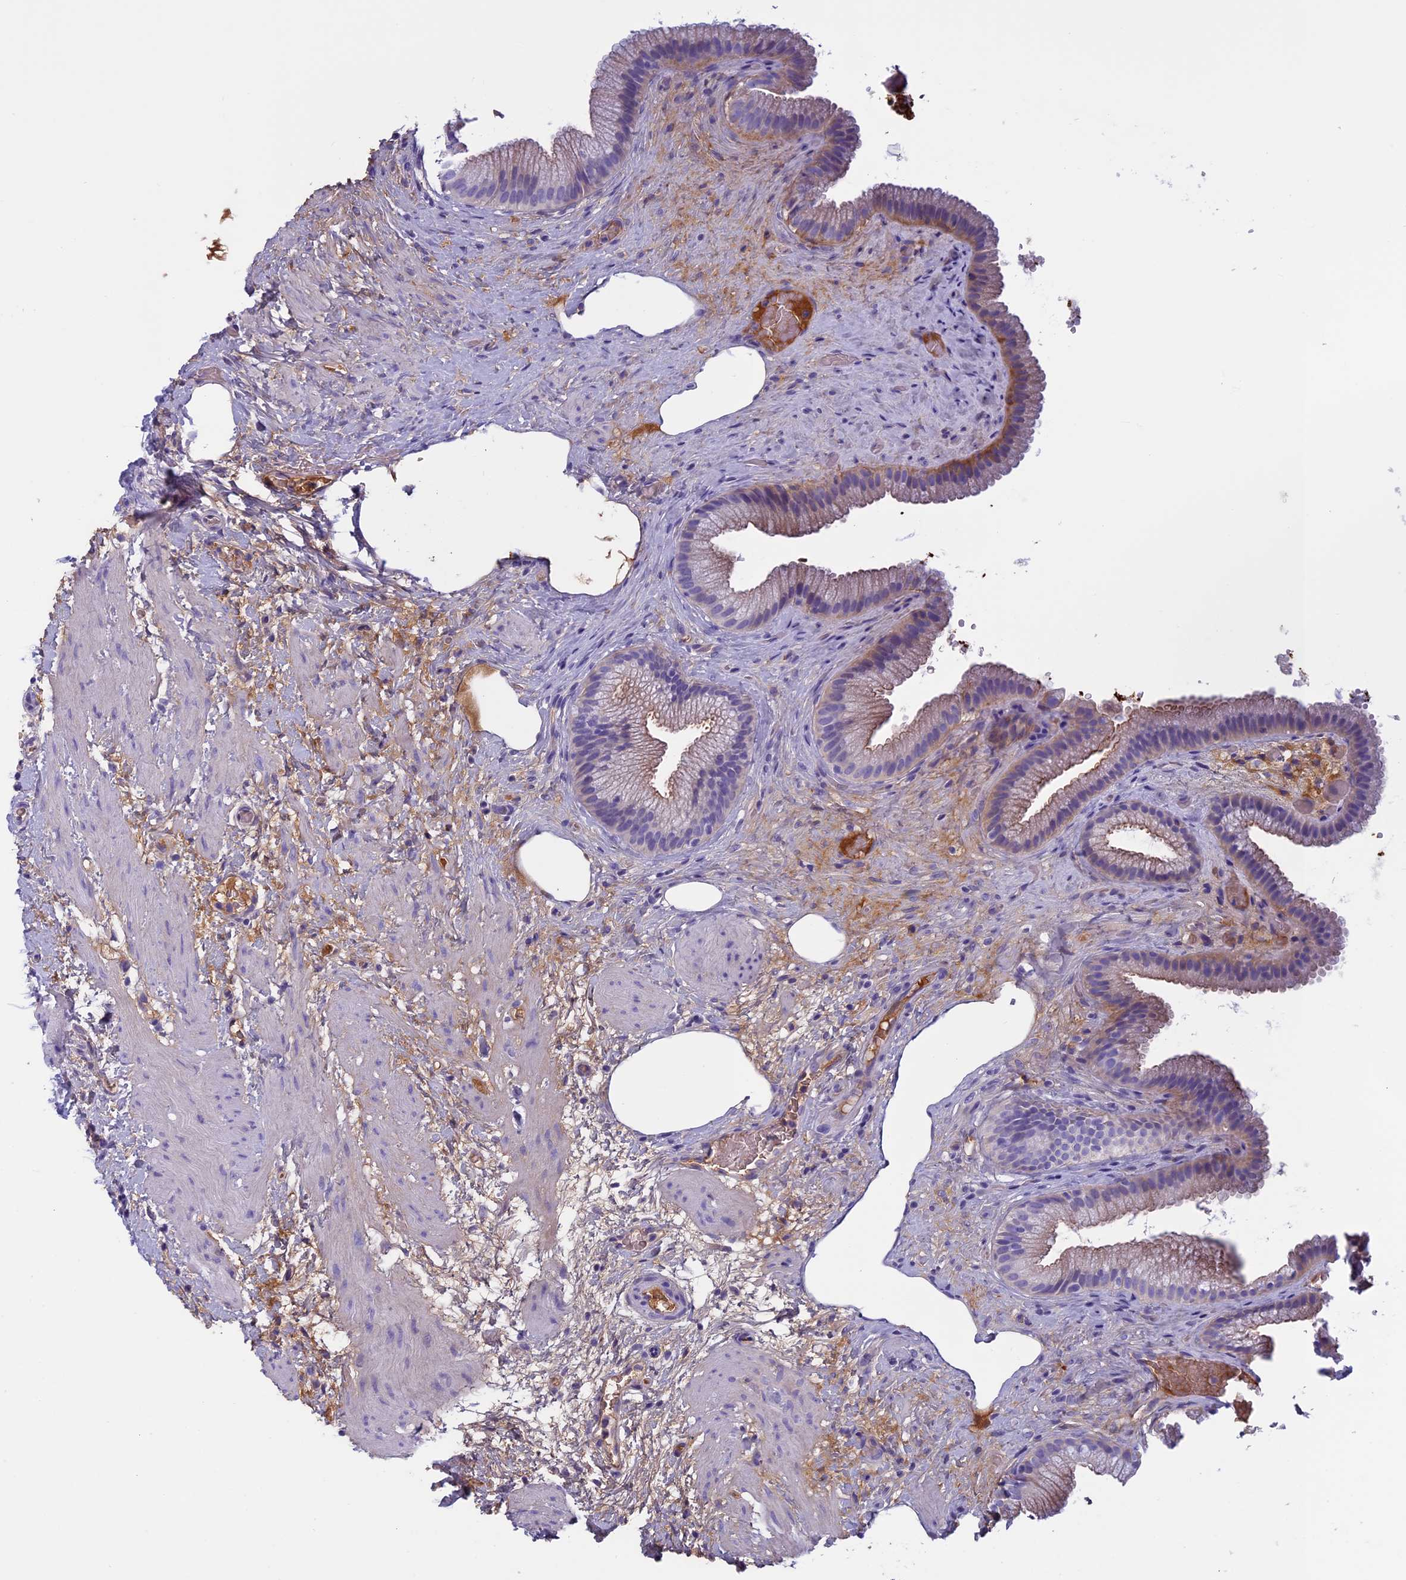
{"staining": {"intensity": "moderate", "quantity": "<25%", "location": "cytoplasmic/membranous"}, "tissue": "gallbladder", "cell_type": "Glandular cells", "image_type": "normal", "snomed": [{"axis": "morphology", "description": "Normal tissue, NOS"}, {"axis": "morphology", "description": "Inflammation, NOS"}, {"axis": "topography", "description": "Gallbladder"}], "caption": "An immunohistochemistry photomicrograph of benign tissue is shown. Protein staining in brown labels moderate cytoplasmic/membranous positivity in gallbladder within glandular cells. The staining was performed using DAB, with brown indicating positive protein expression. Nuclei are stained blue with hematoxylin.", "gene": "ANGPTL2", "patient": {"sex": "male", "age": 51}}